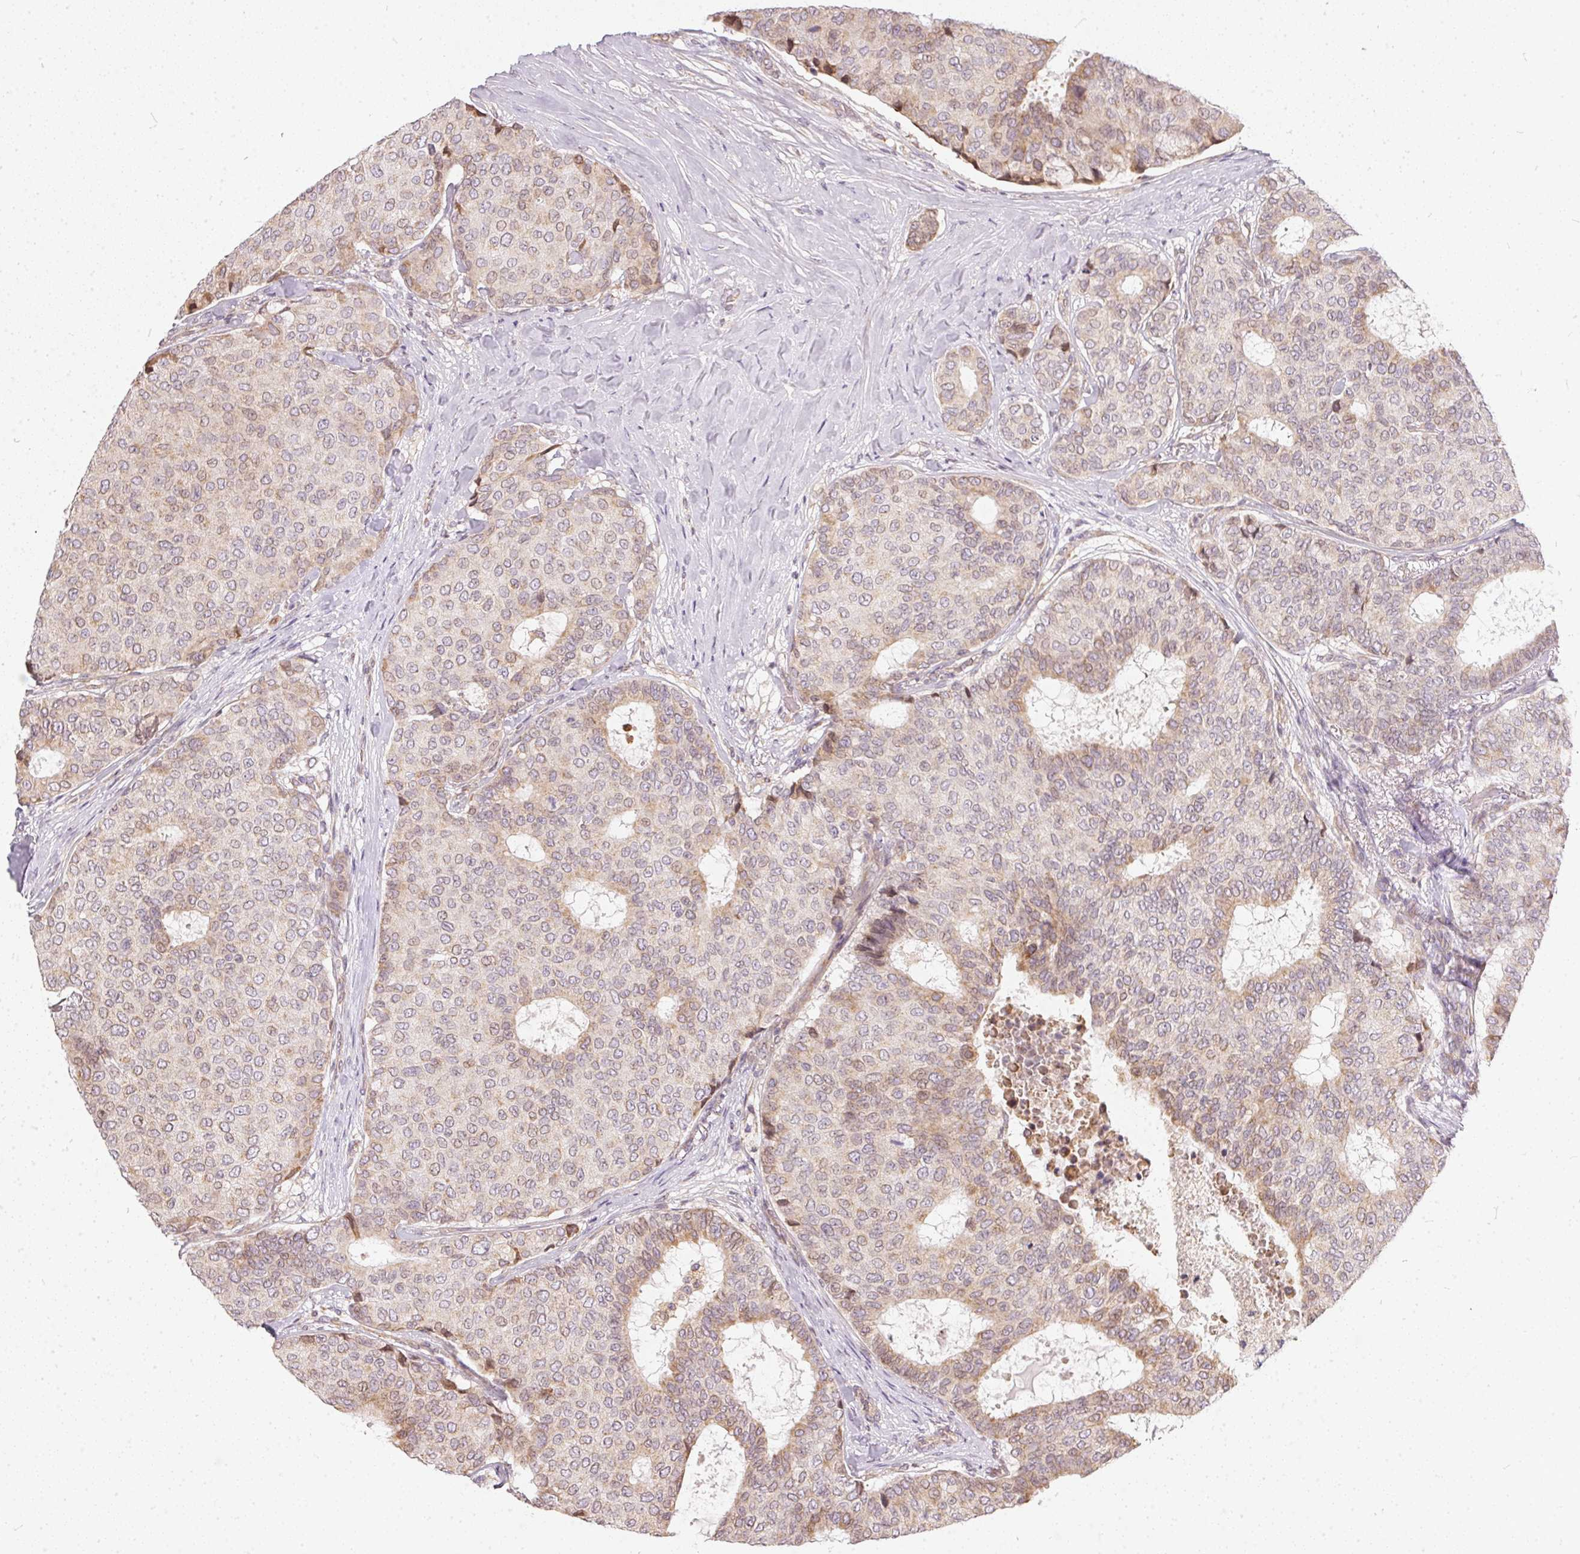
{"staining": {"intensity": "weak", "quantity": ">75%", "location": "cytoplasmic/membranous"}, "tissue": "breast cancer", "cell_type": "Tumor cells", "image_type": "cancer", "snomed": [{"axis": "morphology", "description": "Duct carcinoma"}, {"axis": "topography", "description": "Breast"}], "caption": "Infiltrating ductal carcinoma (breast) tissue exhibits weak cytoplasmic/membranous positivity in about >75% of tumor cells (Brightfield microscopy of DAB IHC at high magnification).", "gene": "VWA5B2", "patient": {"sex": "female", "age": 75}}